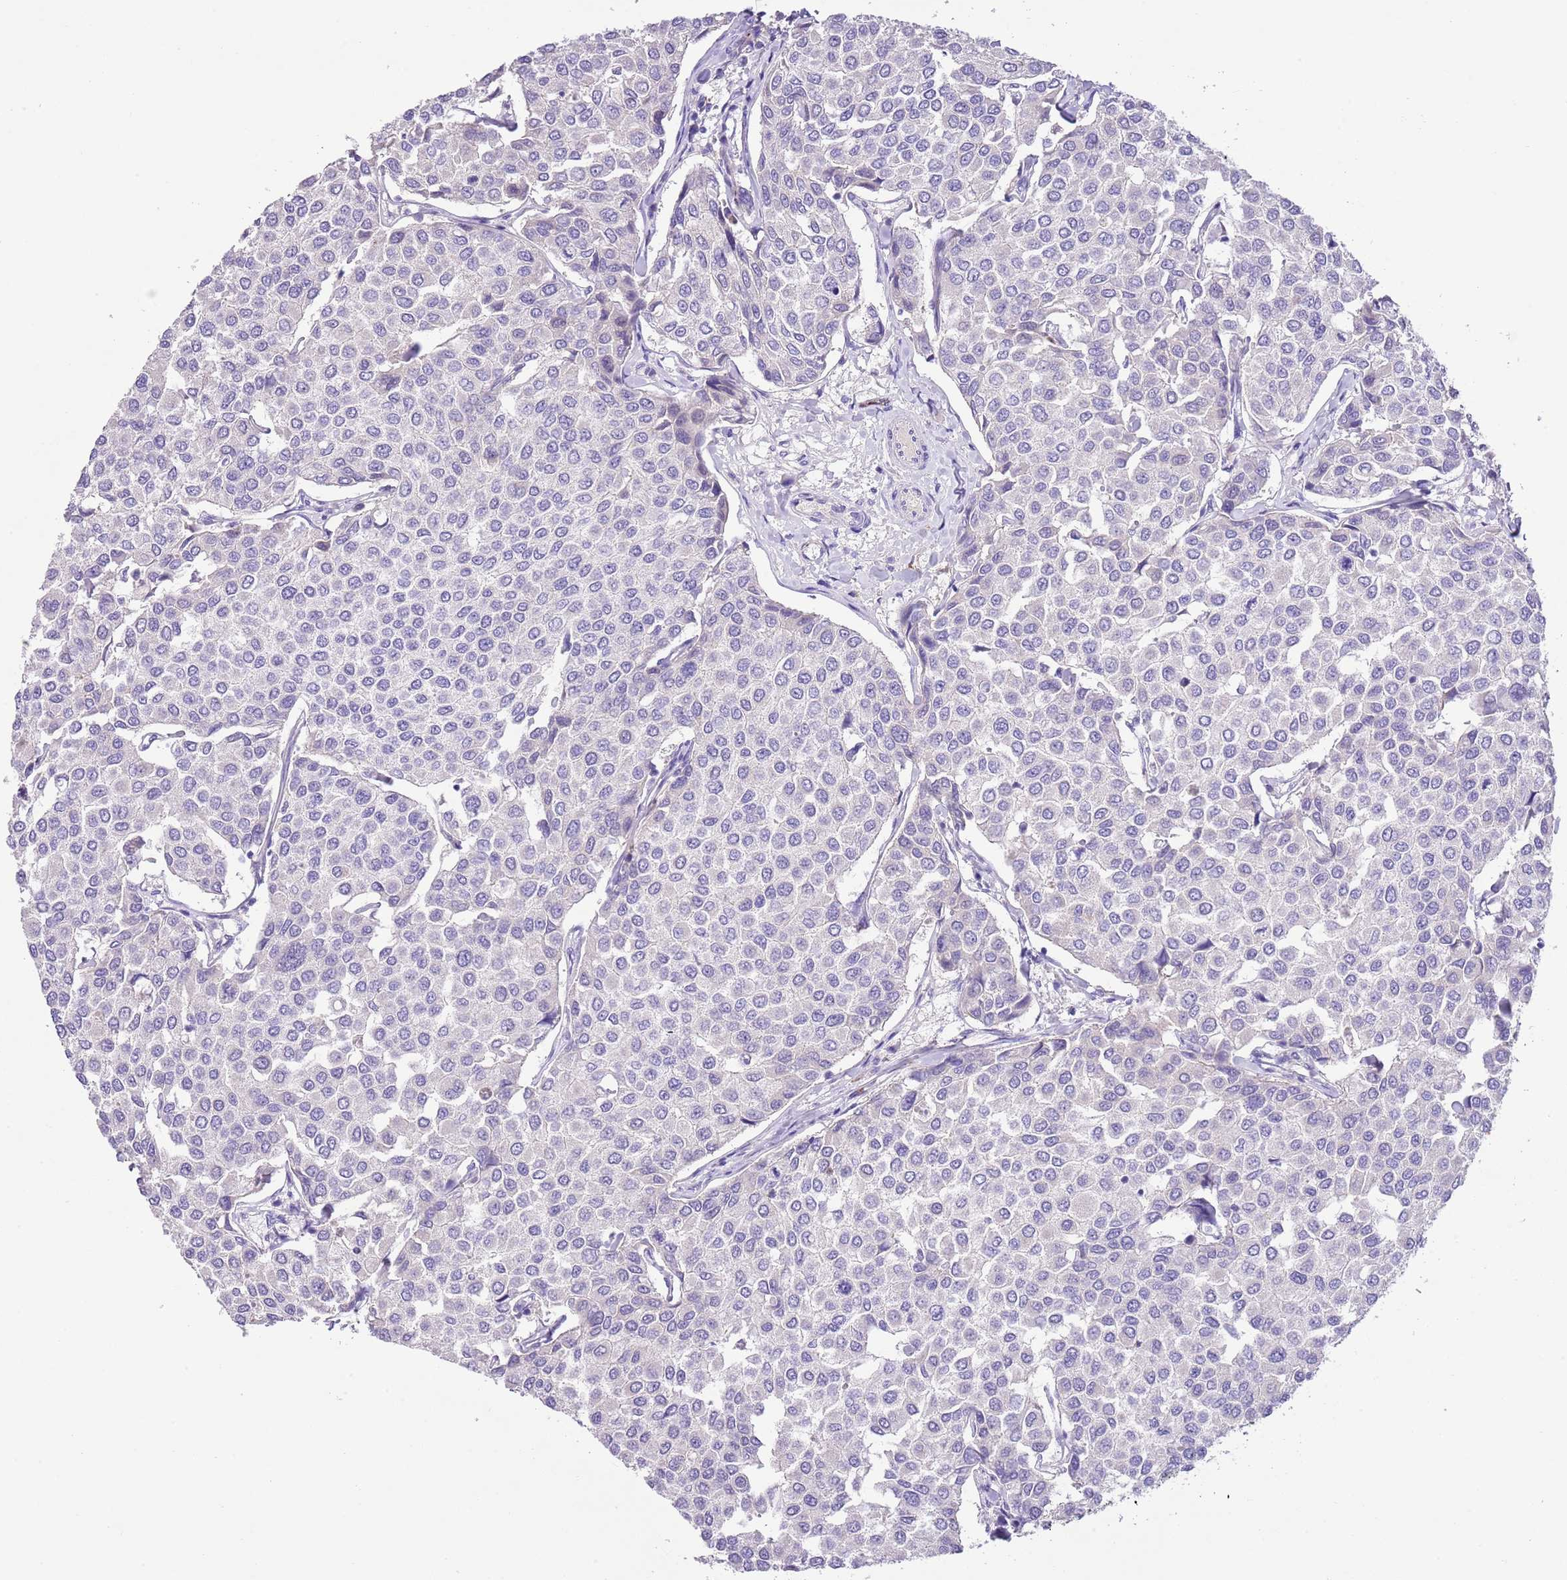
{"staining": {"intensity": "negative", "quantity": "none", "location": "none"}, "tissue": "breast cancer", "cell_type": "Tumor cells", "image_type": "cancer", "snomed": [{"axis": "morphology", "description": "Duct carcinoma"}, {"axis": "topography", "description": "Breast"}], "caption": "Protein analysis of breast cancer displays no significant positivity in tumor cells.", "gene": "CLEC2A", "patient": {"sex": "female", "age": 55}}